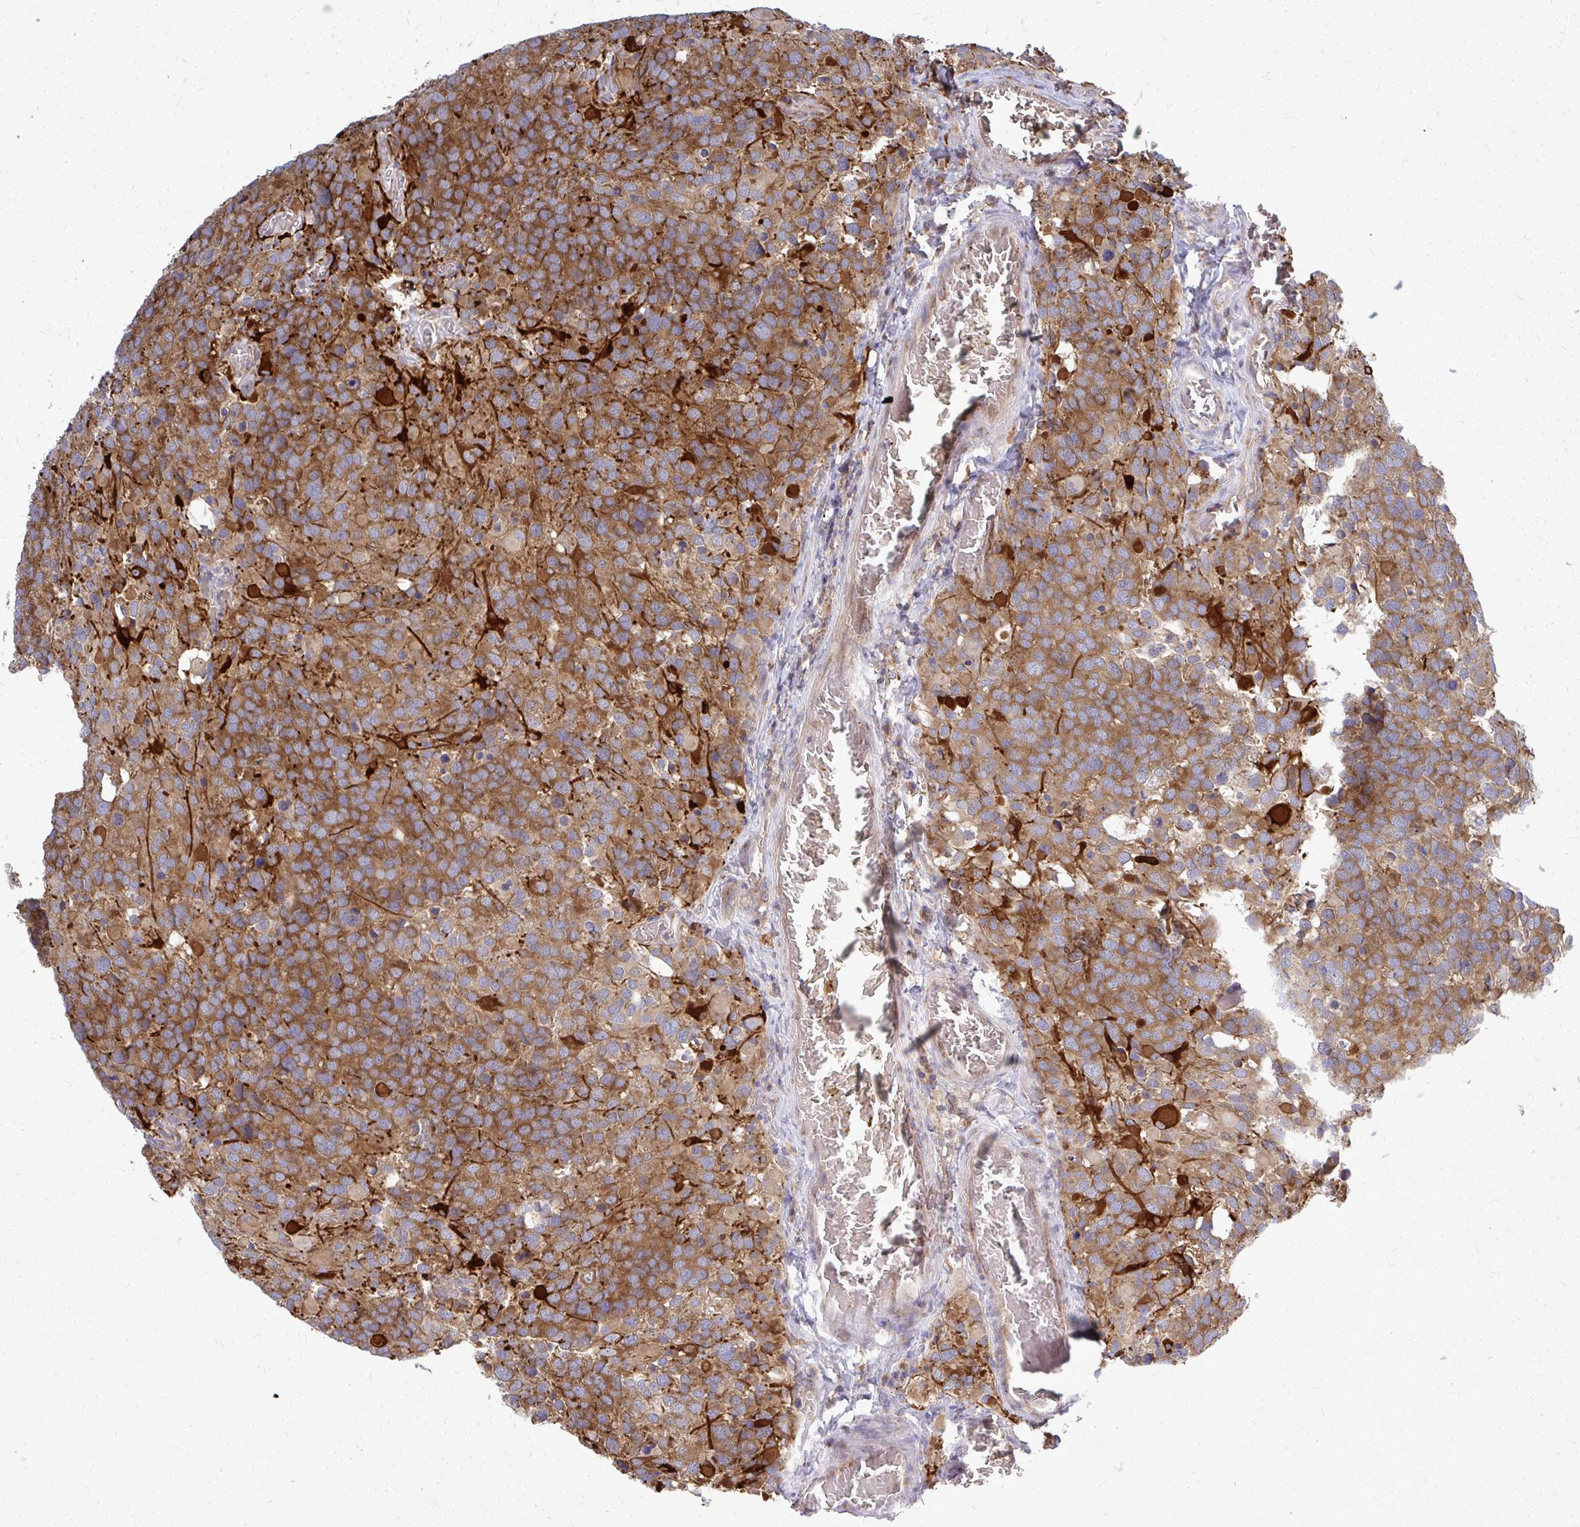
{"staining": {"intensity": "strong", "quantity": ">75%", "location": "cytoplasmic/membranous"}, "tissue": "glioma", "cell_type": "Tumor cells", "image_type": "cancer", "snomed": [{"axis": "morphology", "description": "Glioma, malignant, High grade"}, {"axis": "topography", "description": "Brain"}], "caption": "Glioma stained for a protein (brown) demonstrates strong cytoplasmic/membranous positive staining in about >75% of tumor cells.", "gene": "PDK4", "patient": {"sex": "female", "age": 40}}